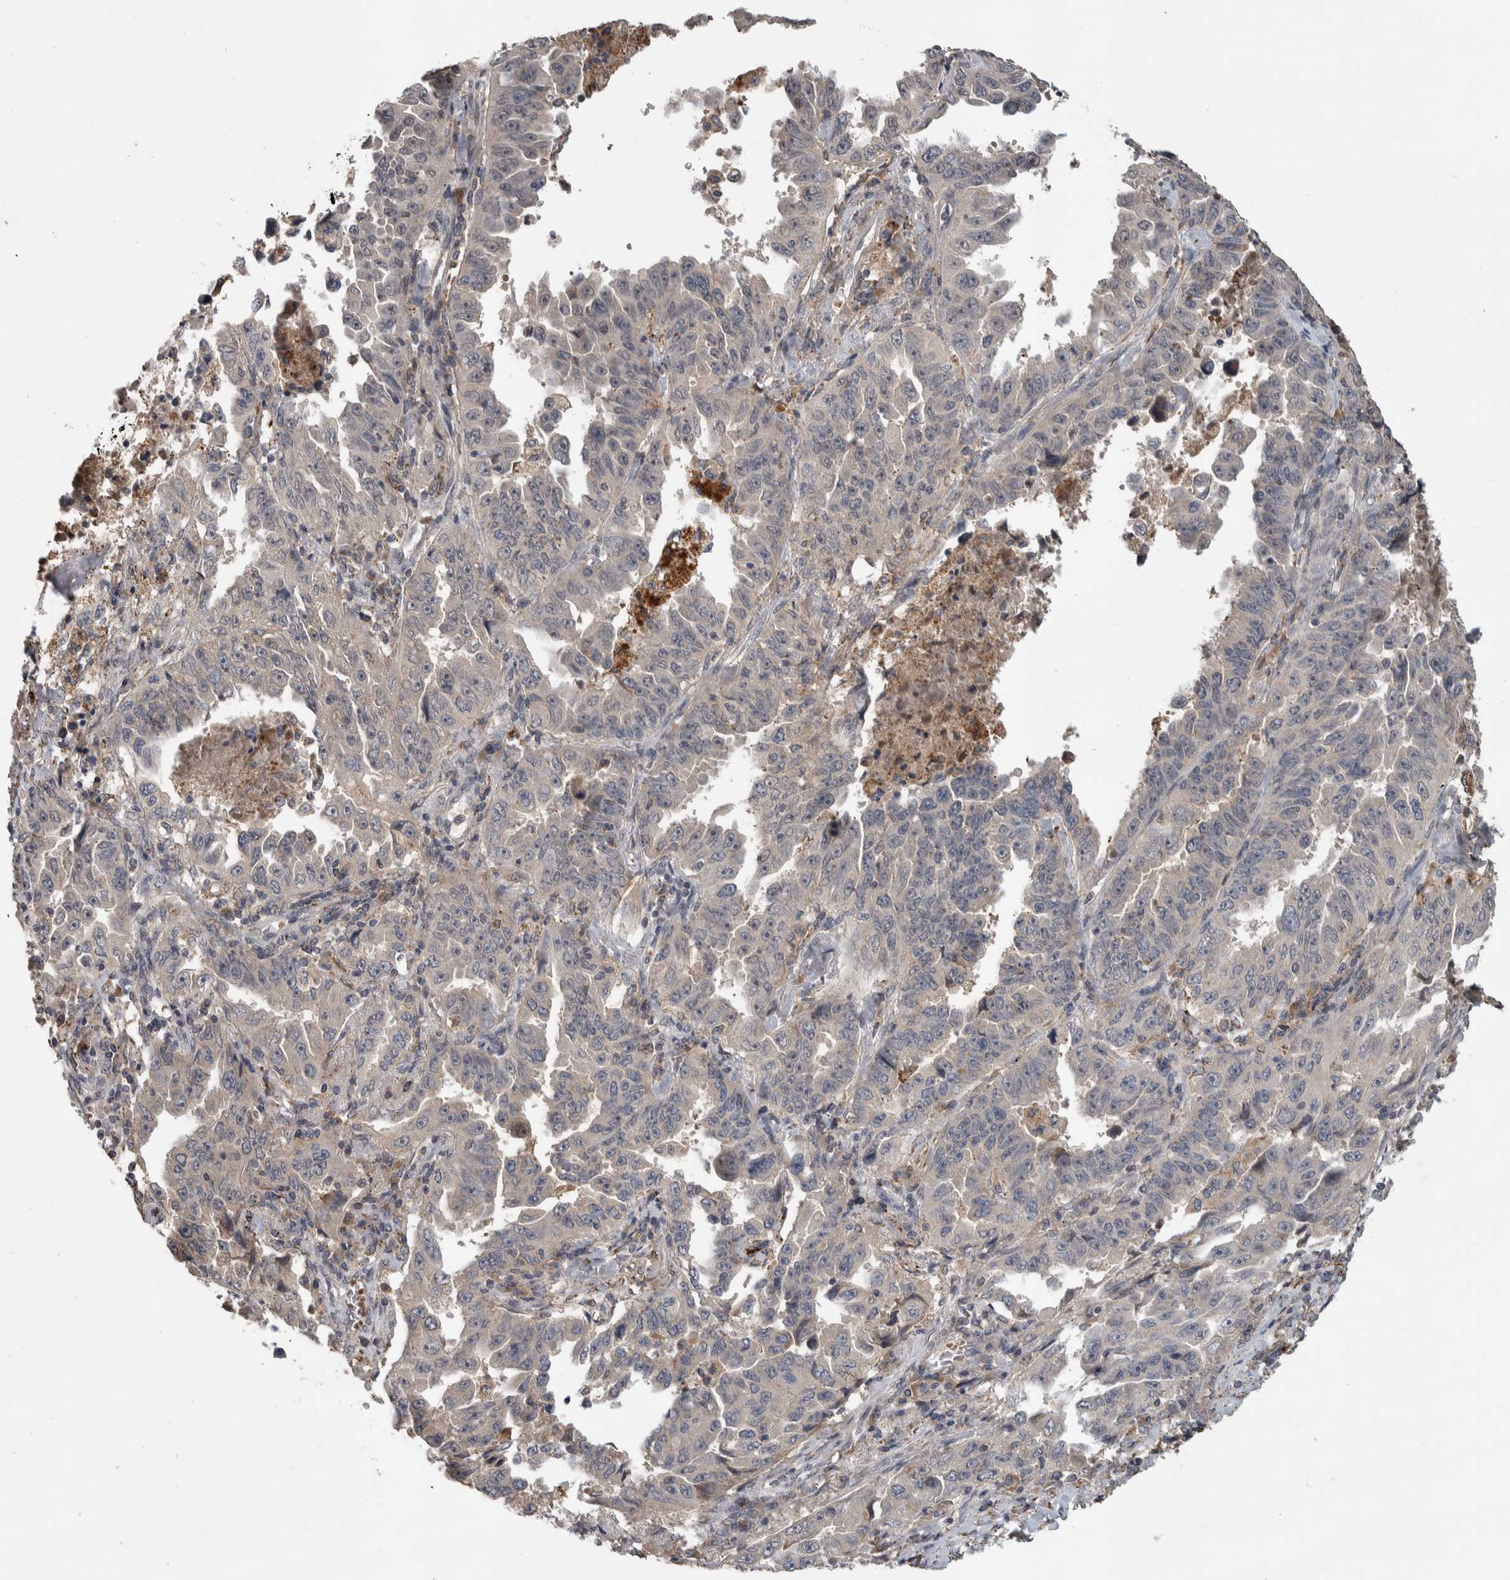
{"staining": {"intensity": "negative", "quantity": "none", "location": "none"}, "tissue": "lung cancer", "cell_type": "Tumor cells", "image_type": "cancer", "snomed": [{"axis": "morphology", "description": "Adenocarcinoma, NOS"}, {"axis": "topography", "description": "Lung"}], "caption": "Immunohistochemical staining of human lung cancer (adenocarcinoma) reveals no significant staining in tumor cells.", "gene": "CHRM3", "patient": {"sex": "female", "age": 51}}